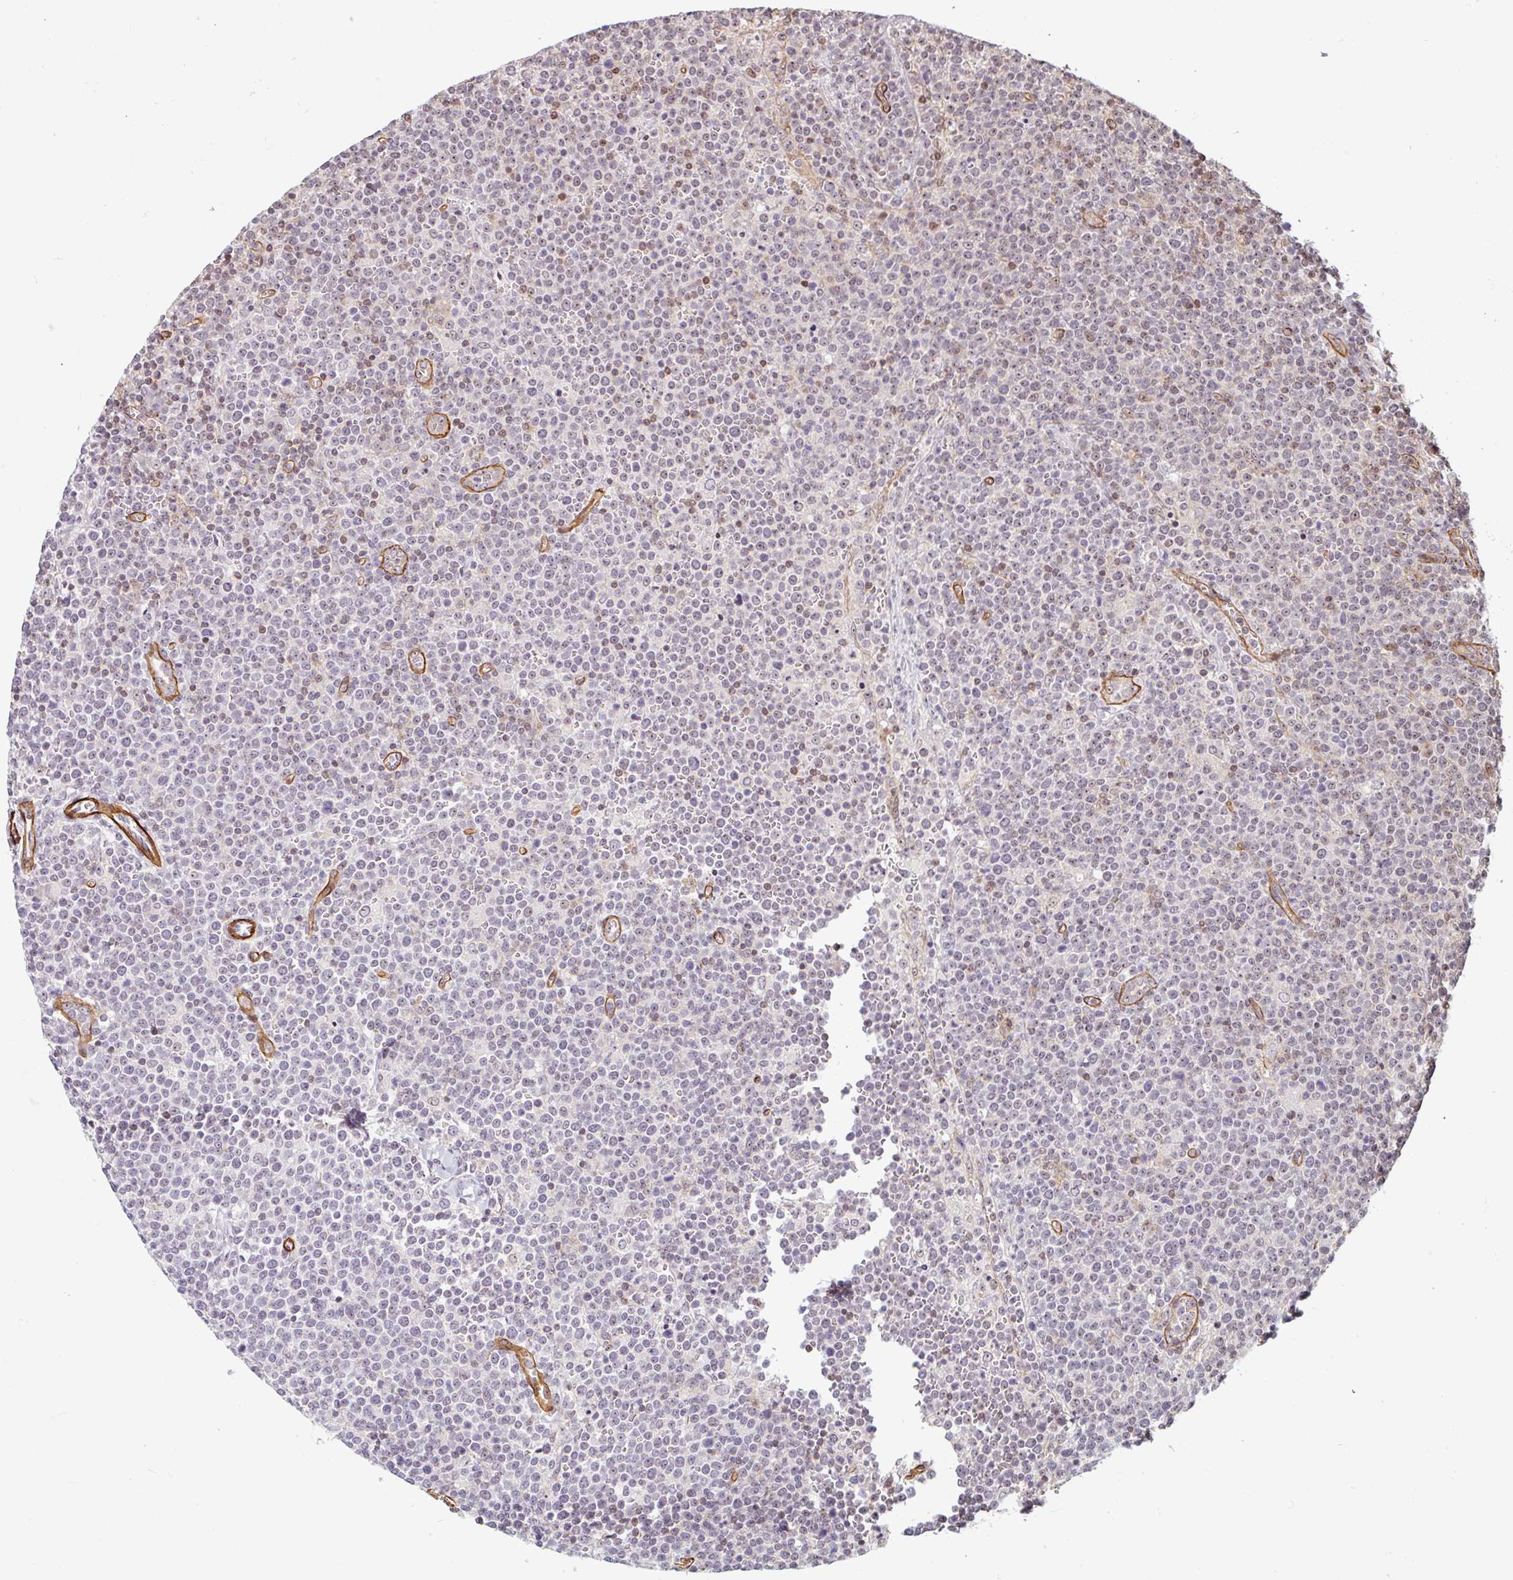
{"staining": {"intensity": "moderate", "quantity": "<25%", "location": "nuclear"}, "tissue": "lymphoma", "cell_type": "Tumor cells", "image_type": "cancer", "snomed": [{"axis": "morphology", "description": "Malignant lymphoma, non-Hodgkin's type, High grade"}, {"axis": "topography", "description": "Lymph node"}], "caption": "Immunohistochemical staining of human malignant lymphoma, non-Hodgkin's type (high-grade) shows moderate nuclear protein staining in approximately <25% of tumor cells.", "gene": "ZNF689", "patient": {"sex": "male", "age": 61}}